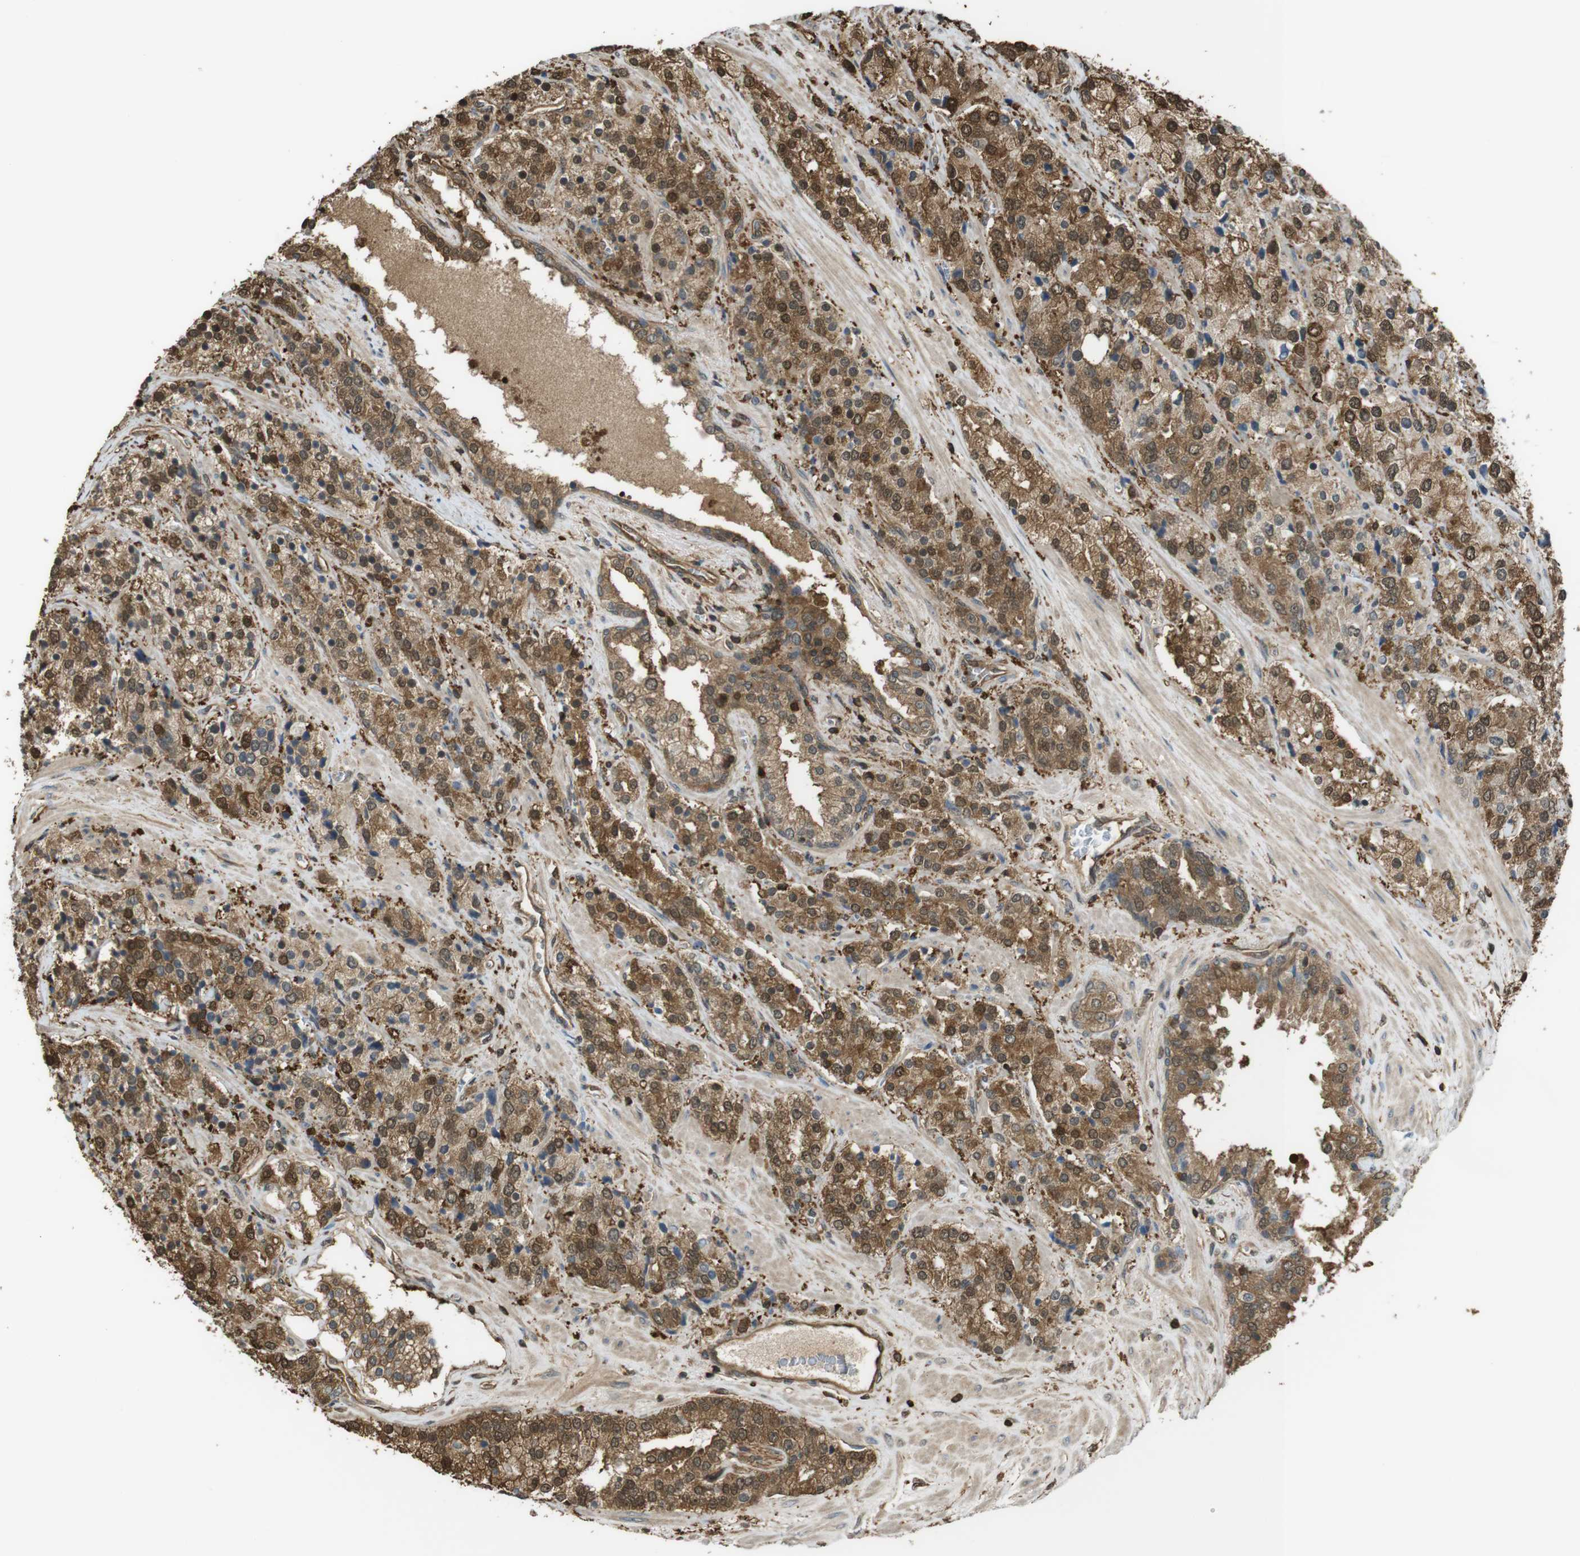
{"staining": {"intensity": "strong", "quantity": ">75%", "location": "cytoplasmic/membranous,nuclear"}, "tissue": "prostate cancer", "cell_type": "Tumor cells", "image_type": "cancer", "snomed": [{"axis": "morphology", "description": "Adenocarcinoma, High grade"}, {"axis": "topography", "description": "Prostate"}], "caption": "A high amount of strong cytoplasmic/membranous and nuclear expression is present in about >75% of tumor cells in prostate adenocarcinoma (high-grade) tissue. Ihc stains the protein of interest in brown and the nuclei are stained blue.", "gene": "ARHGDIA", "patient": {"sex": "male", "age": 71}}